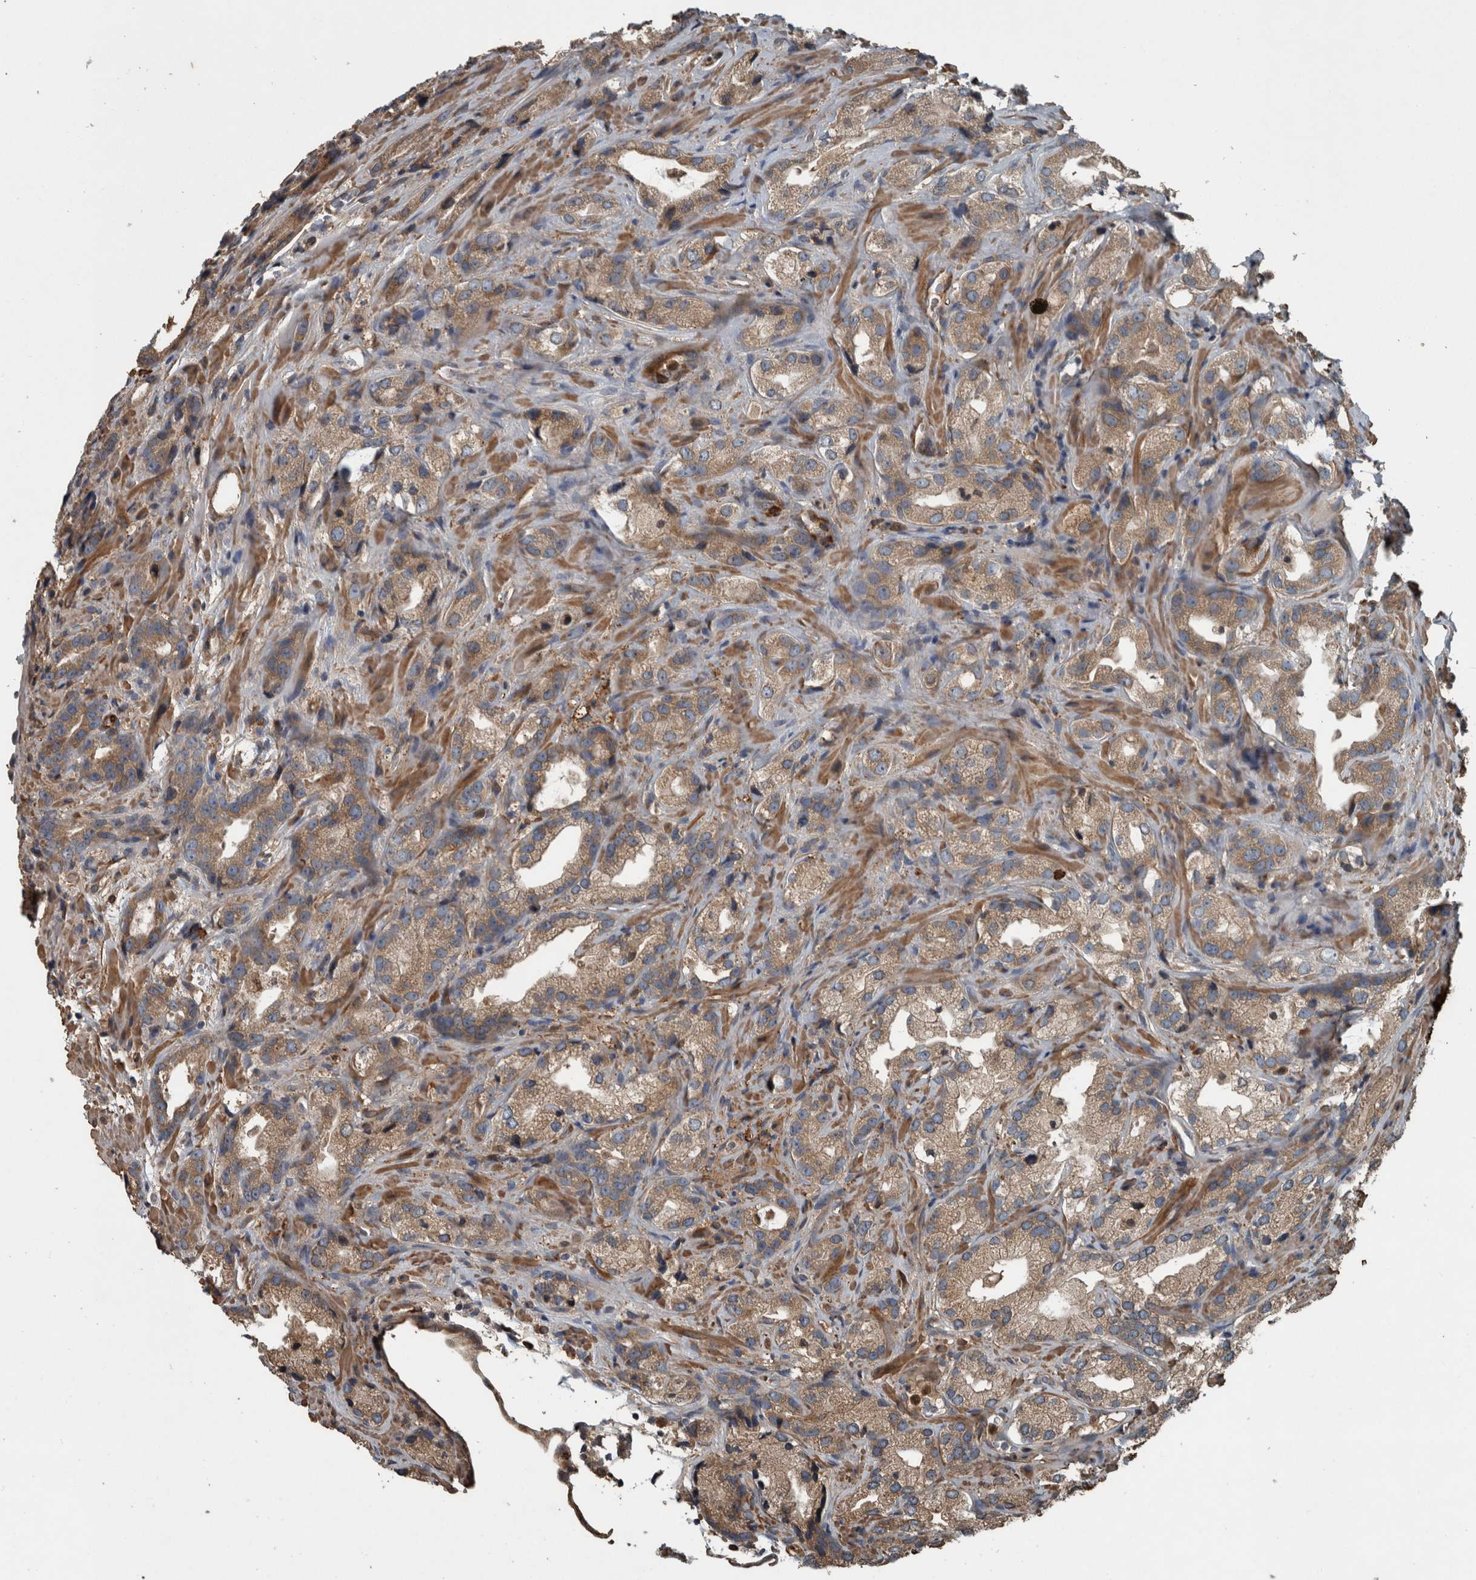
{"staining": {"intensity": "moderate", "quantity": ">75%", "location": "cytoplasmic/membranous"}, "tissue": "prostate cancer", "cell_type": "Tumor cells", "image_type": "cancer", "snomed": [{"axis": "morphology", "description": "Adenocarcinoma, High grade"}, {"axis": "topography", "description": "Prostate"}], "caption": "Moderate cytoplasmic/membranous positivity is present in about >75% of tumor cells in prostate cancer.", "gene": "EXOC8", "patient": {"sex": "male", "age": 63}}